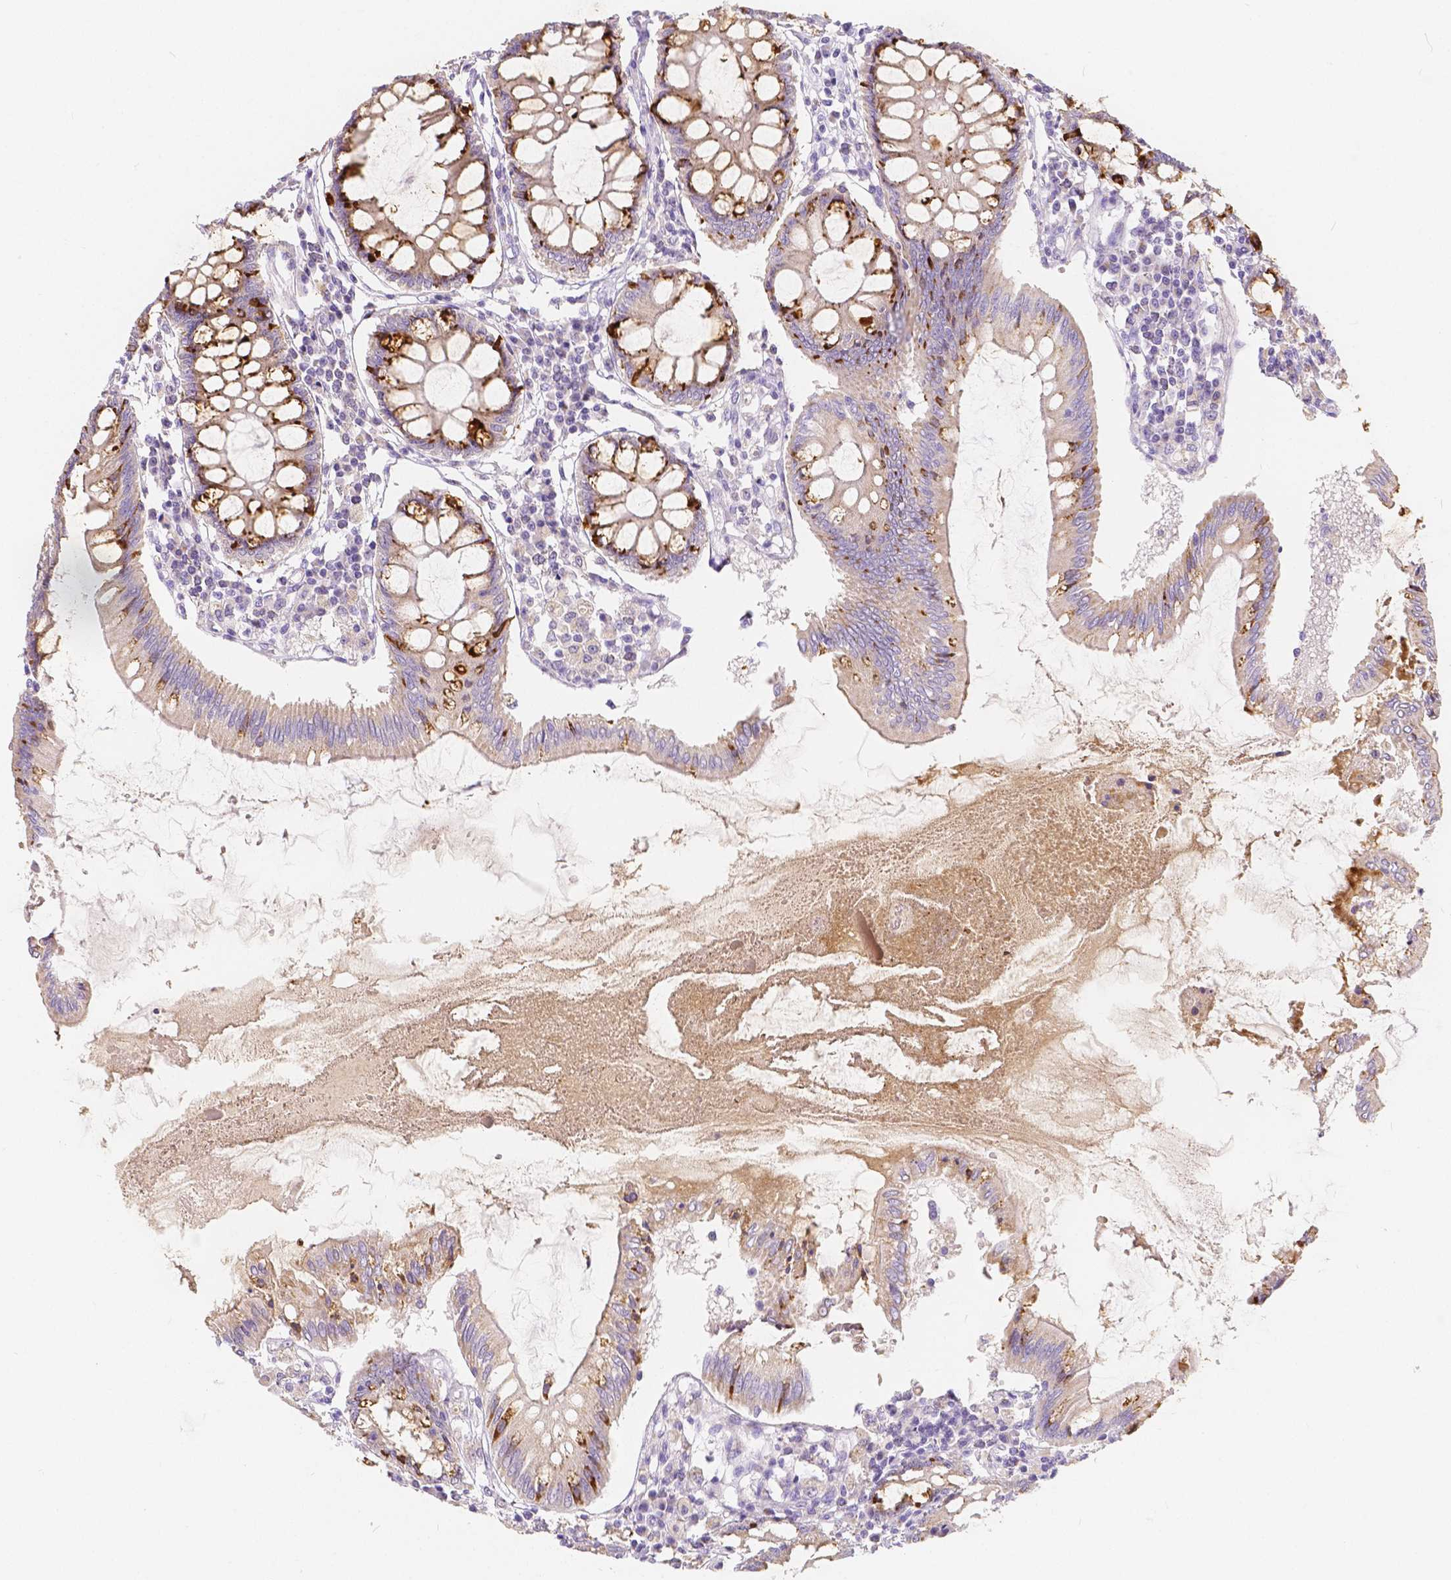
{"staining": {"intensity": "negative", "quantity": "none", "location": "none"}, "tissue": "colon", "cell_type": "Endothelial cells", "image_type": "normal", "snomed": [{"axis": "morphology", "description": "Normal tissue, NOS"}, {"axis": "morphology", "description": "Adenocarcinoma, NOS"}, {"axis": "topography", "description": "Colon"}], "caption": "Benign colon was stained to show a protein in brown. There is no significant positivity in endothelial cells. (DAB (3,3'-diaminobenzidine) immunohistochemistry (IHC) visualized using brightfield microscopy, high magnification).", "gene": "RNF186", "patient": {"sex": "male", "age": 83}}